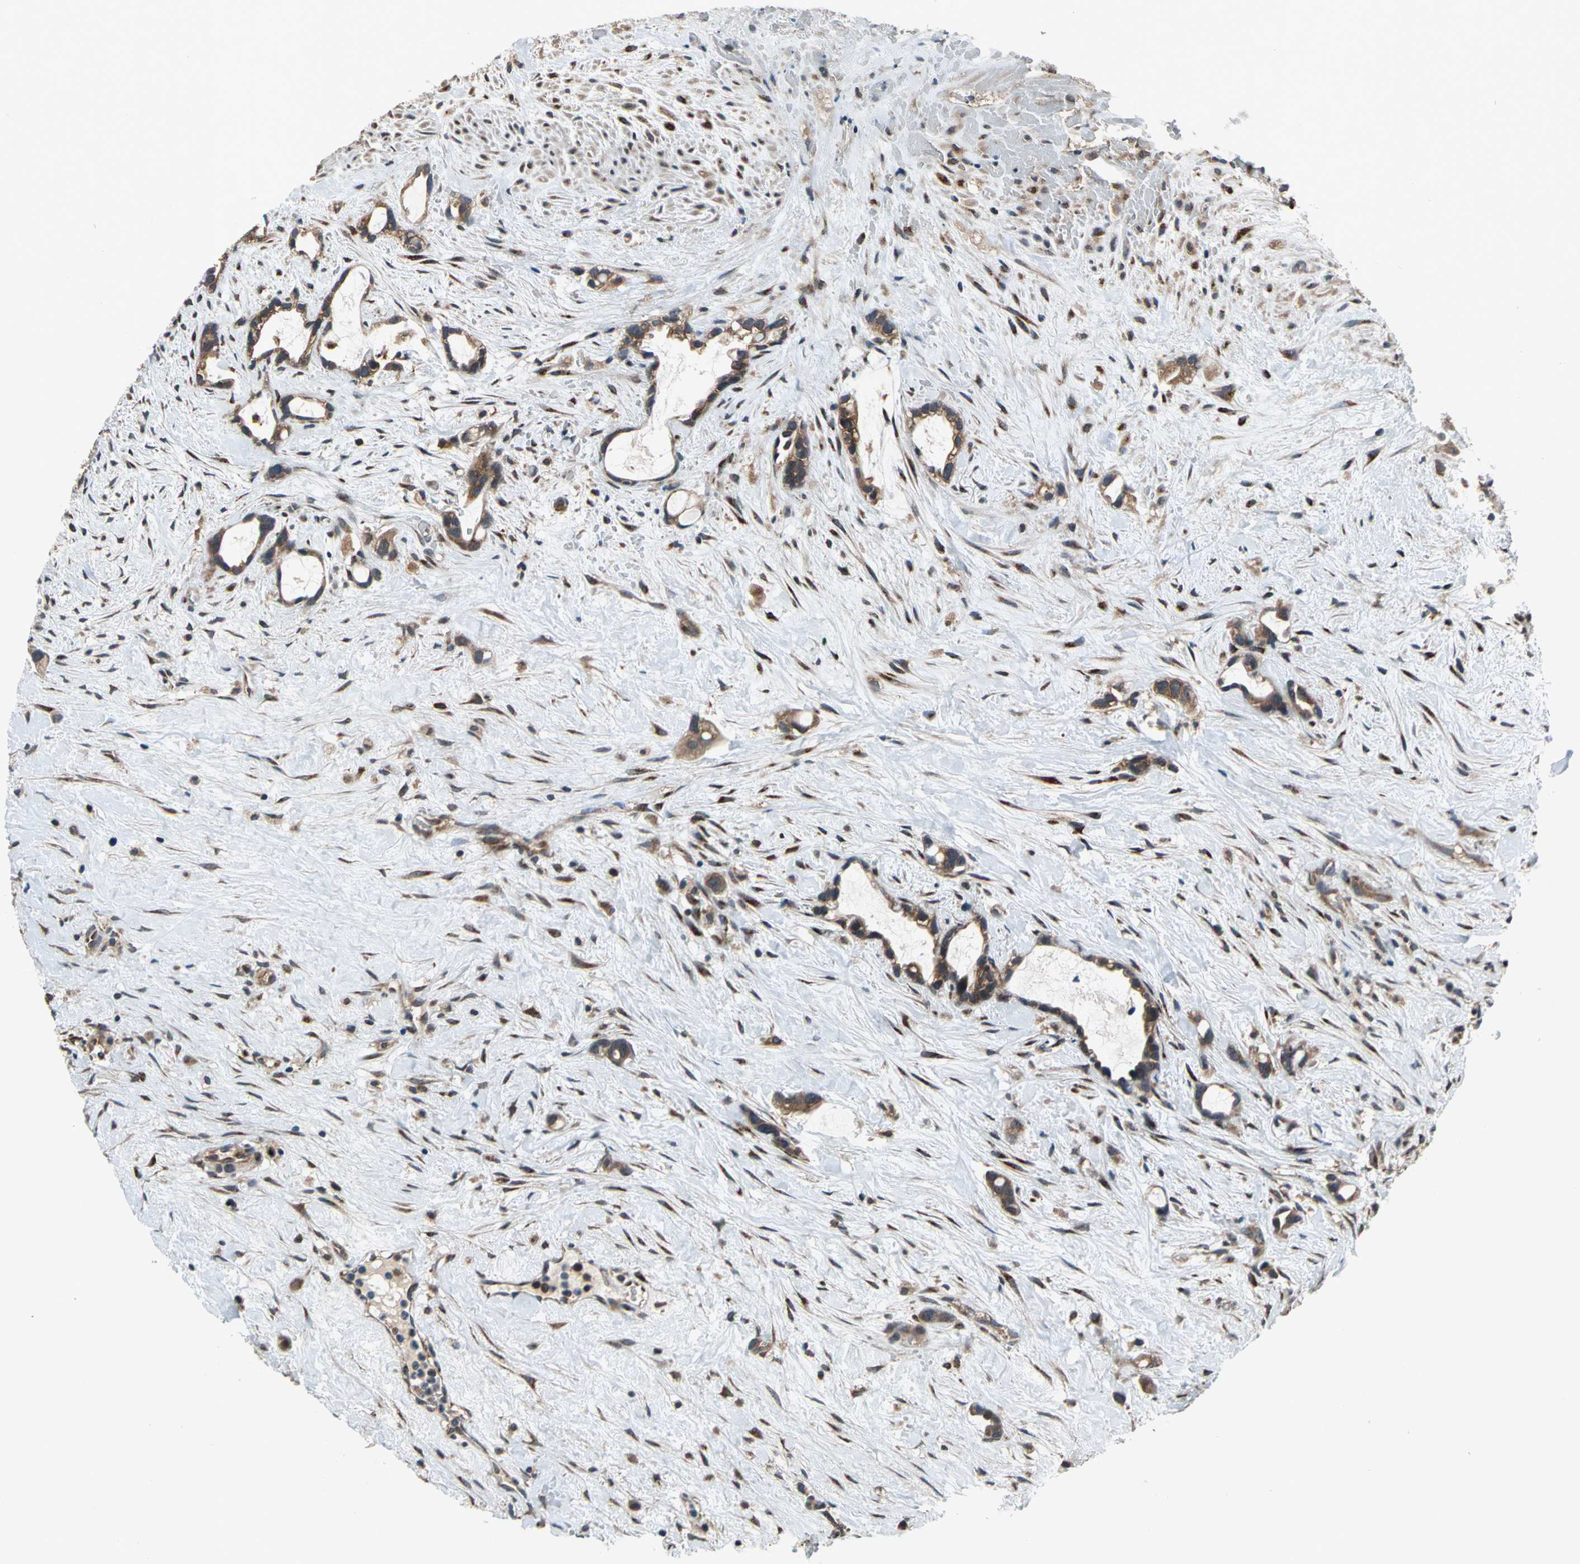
{"staining": {"intensity": "moderate", "quantity": ">75%", "location": "cytoplasmic/membranous"}, "tissue": "liver cancer", "cell_type": "Tumor cells", "image_type": "cancer", "snomed": [{"axis": "morphology", "description": "Cholangiocarcinoma"}, {"axis": "topography", "description": "Liver"}], "caption": "Immunohistochemical staining of human liver cholangiocarcinoma exhibits medium levels of moderate cytoplasmic/membranous protein positivity in about >75% of tumor cells. Using DAB (3,3'-diaminobenzidine) (brown) and hematoxylin (blue) stains, captured at high magnification using brightfield microscopy.", "gene": "NFKBIE", "patient": {"sex": "female", "age": 65}}